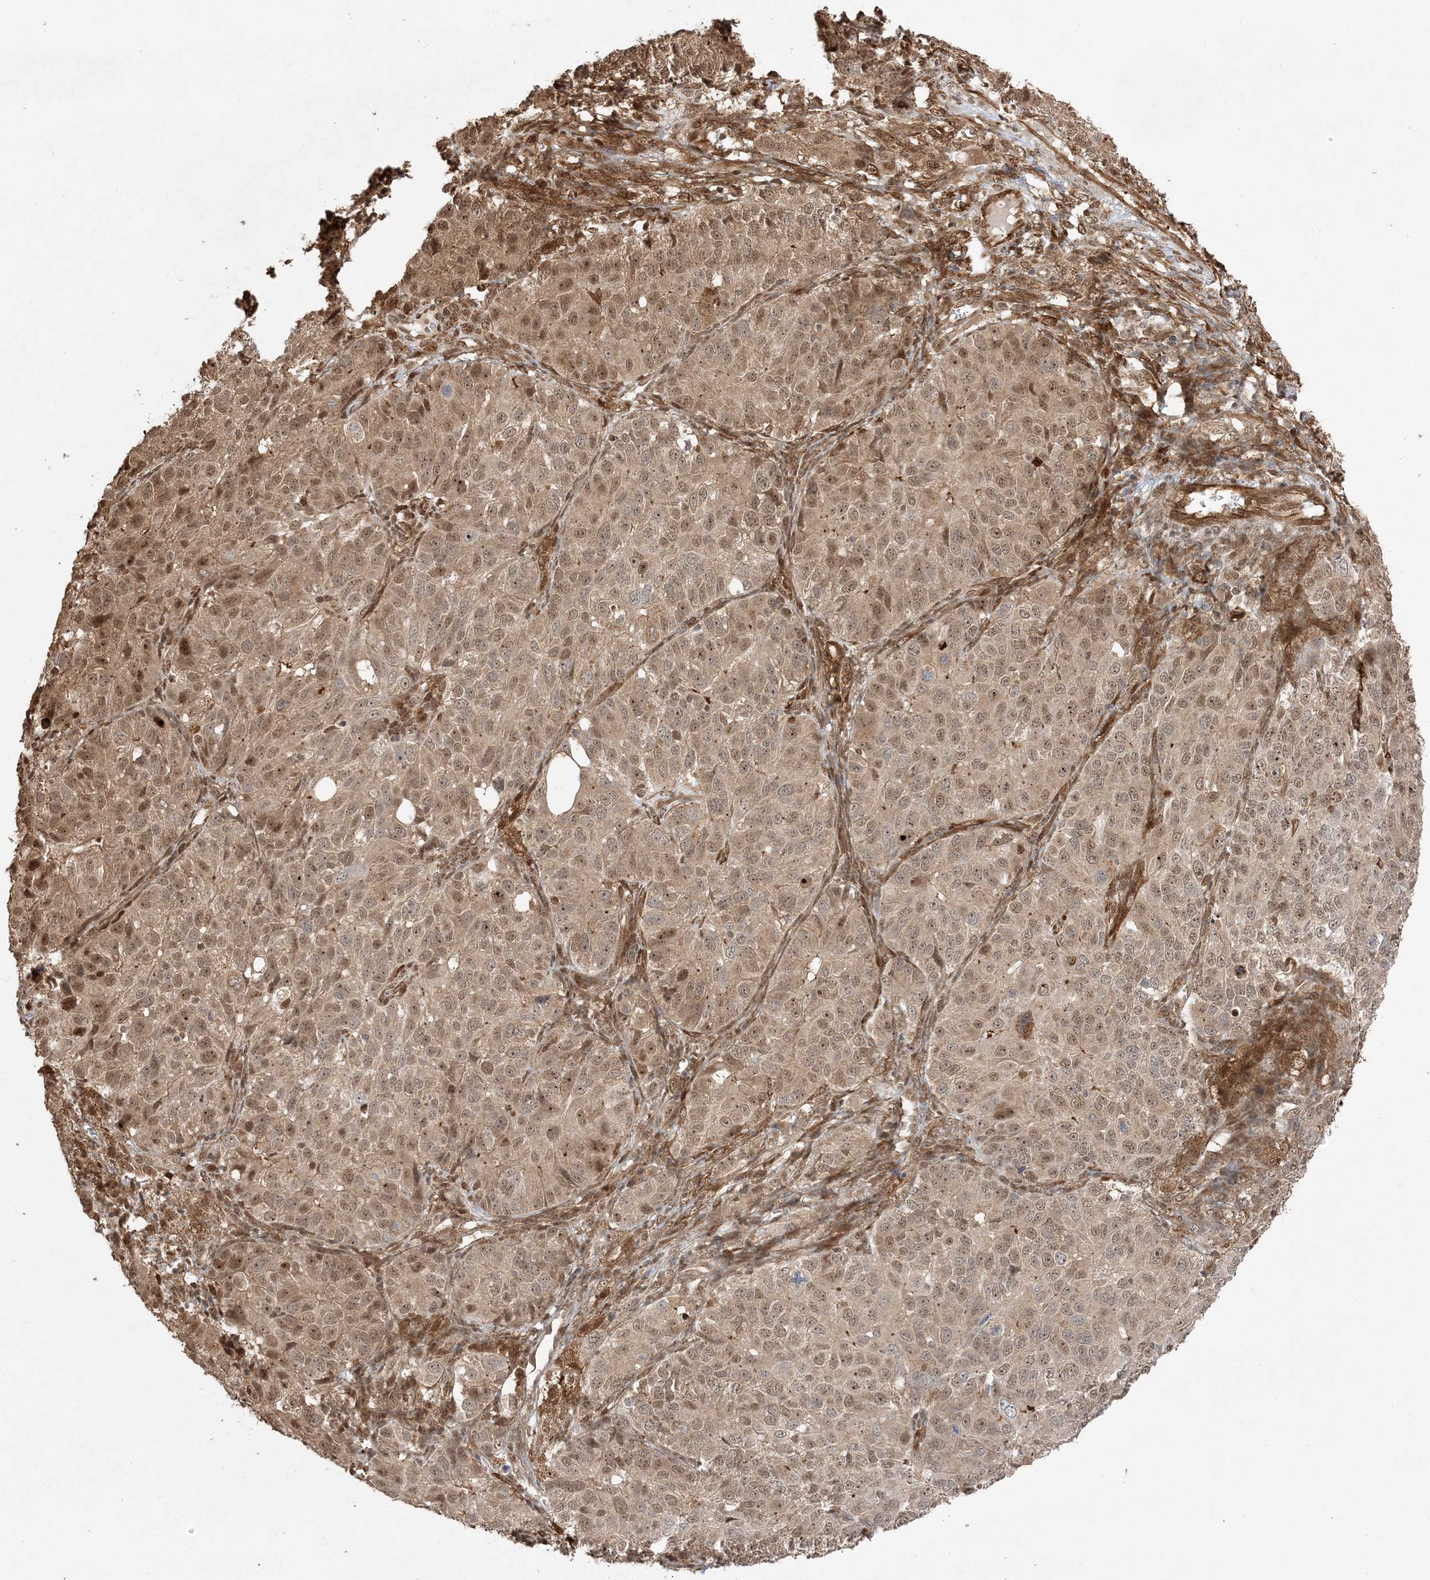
{"staining": {"intensity": "moderate", "quantity": ">75%", "location": "cytoplasmic/membranous,nuclear"}, "tissue": "ovarian cancer", "cell_type": "Tumor cells", "image_type": "cancer", "snomed": [{"axis": "morphology", "description": "Carcinoma, endometroid"}, {"axis": "topography", "description": "Ovary"}], "caption": "Brown immunohistochemical staining in endometroid carcinoma (ovarian) displays moderate cytoplasmic/membranous and nuclear staining in approximately >75% of tumor cells. (DAB (3,3'-diaminobenzidine) IHC, brown staining for protein, blue staining for nuclei).", "gene": "ZBTB41", "patient": {"sex": "female", "age": 51}}